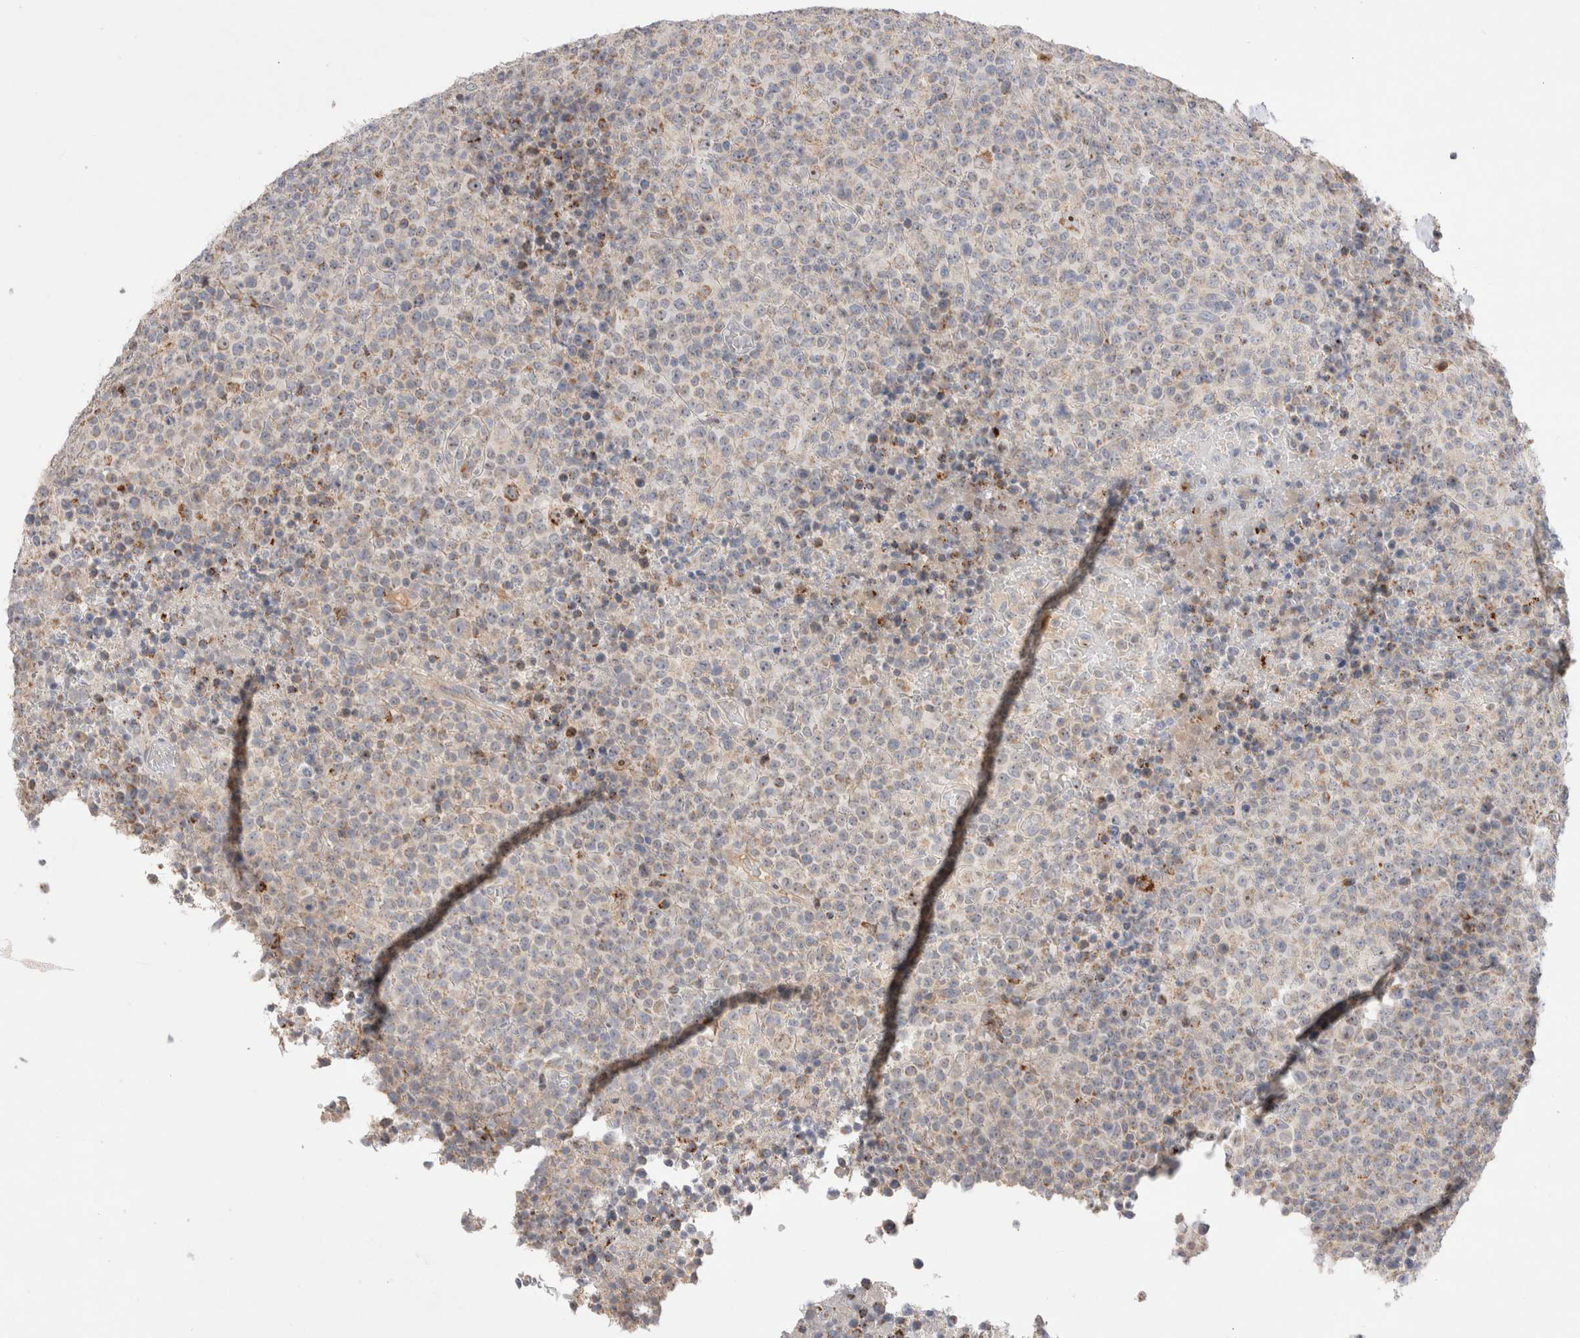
{"staining": {"intensity": "moderate", "quantity": "<25%", "location": "cytoplasmic/membranous,nuclear"}, "tissue": "lymphoma", "cell_type": "Tumor cells", "image_type": "cancer", "snomed": [{"axis": "morphology", "description": "Malignant lymphoma, non-Hodgkin's type, High grade"}, {"axis": "topography", "description": "Lymph node"}], "caption": "A low amount of moderate cytoplasmic/membranous and nuclear positivity is identified in approximately <25% of tumor cells in lymphoma tissue. (DAB IHC, brown staining for protein, blue staining for nuclei).", "gene": "CHADL", "patient": {"sex": "male", "age": 13}}